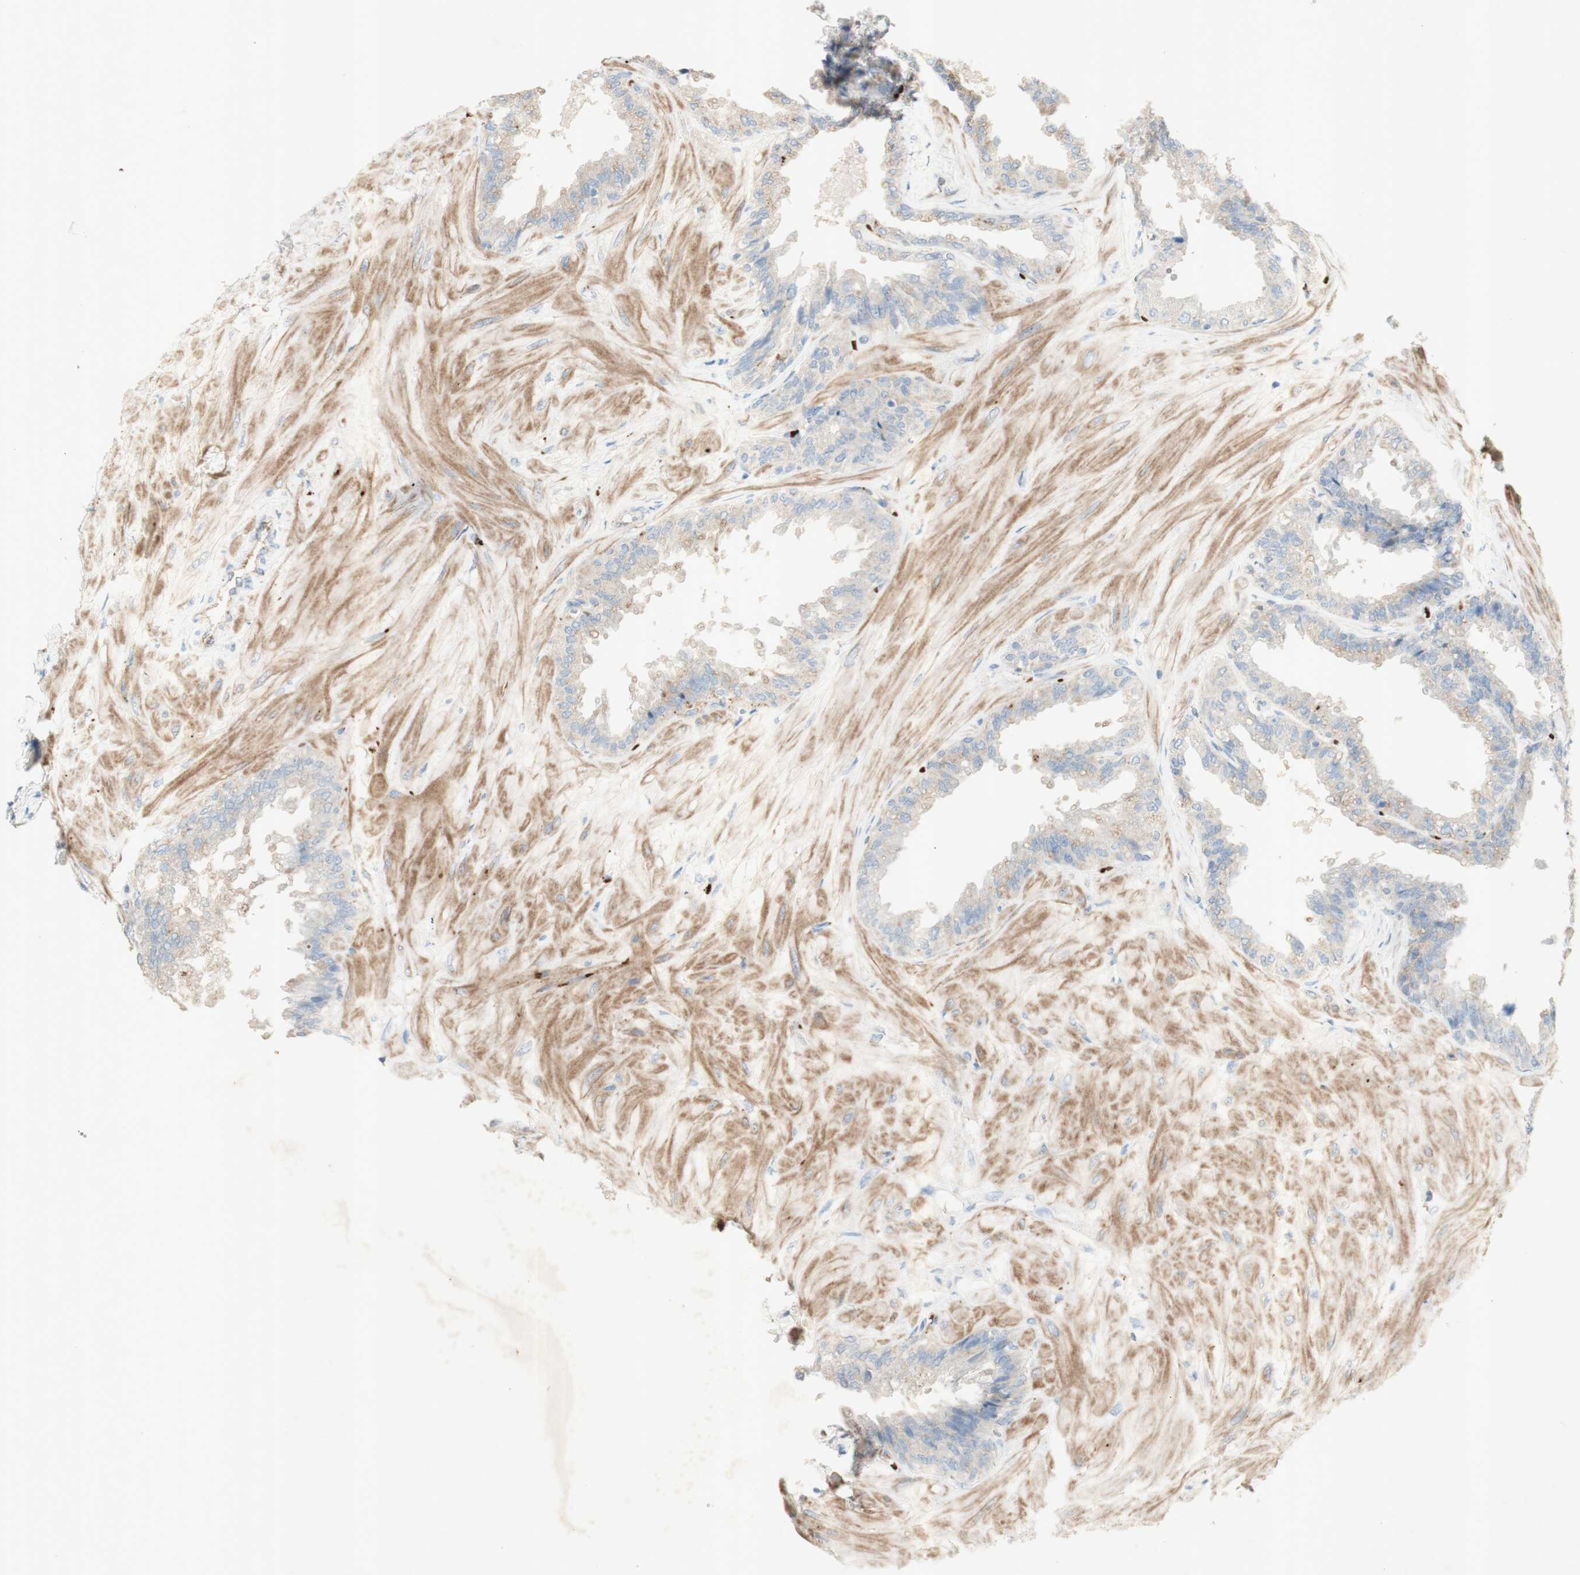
{"staining": {"intensity": "moderate", "quantity": "<25%", "location": "cytoplasmic/membranous"}, "tissue": "seminal vesicle", "cell_type": "Glandular cells", "image_type": "normal", "snomed": [{"axis": "morphology", "description": "Normal tissue, NOS"}, {"axis": "topography", "description": "Seminal veicle"}], "caption": "The micrograph reveals immunohistochemical staining of benign seminal vesicle. There is moderate cytoplasmic/membranous staining is seen in approximately <25% of glandular cells. (DAB = brown stain, brightfield microscopy at high magnification).", "gene": "GAN", "patient": {"sex": "male", "age": 46}}